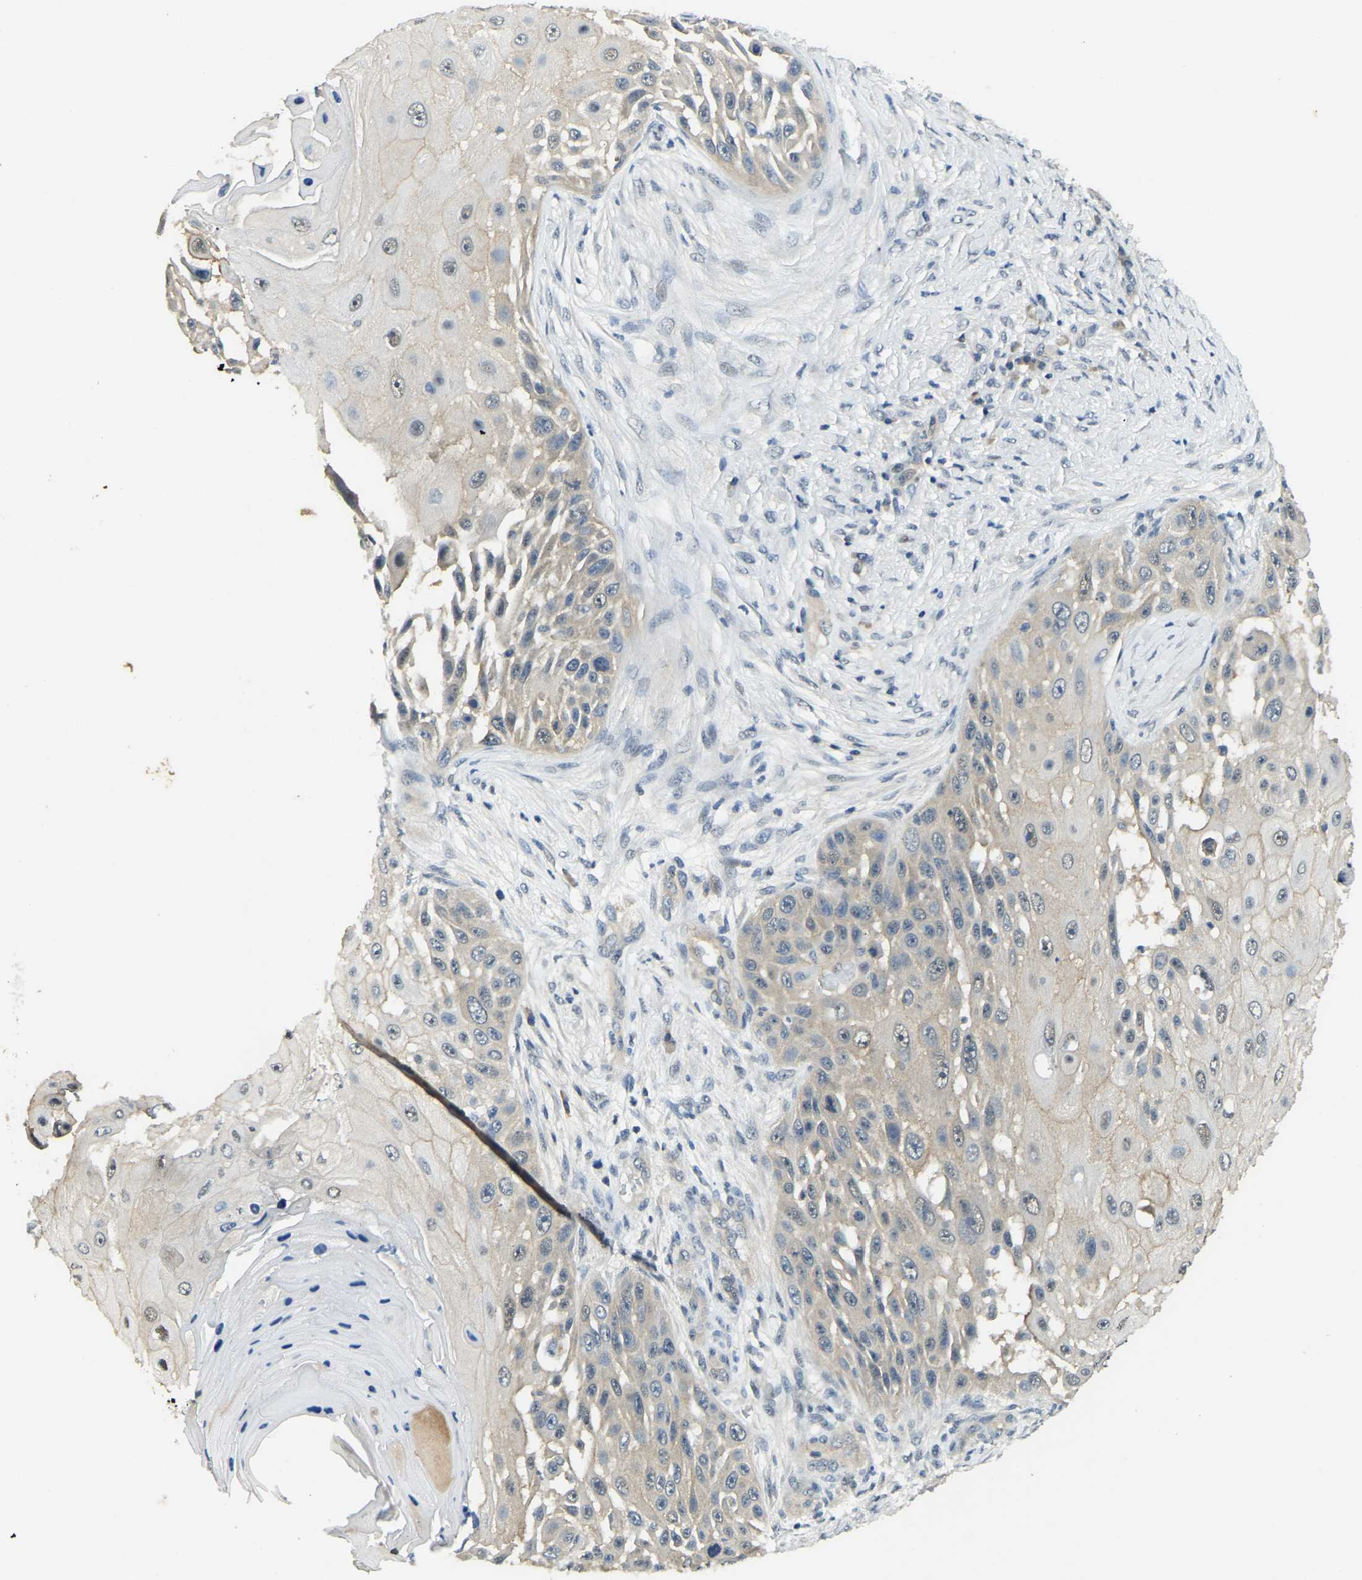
{"staining": {"intensity": "weak", "quantity": "<25%", "location": "cytoplasmic/membranous"}, "tissue": "skin cancer", "cell_type": "Tumor cells", "image_type": "cancer", "snomed": [{"axis": "morphology", "description": "Squamous cell carcinoma, NOS"}, {"axis": "topography", "description": "Skin"}], "caption": "Skin cancer (squamous cell carcinoma) was stained to show a protein in brown. There is no significant expression in tumor cells.", "gene": "AHNAK", "patient": {"sex": "female", "age": 44}}